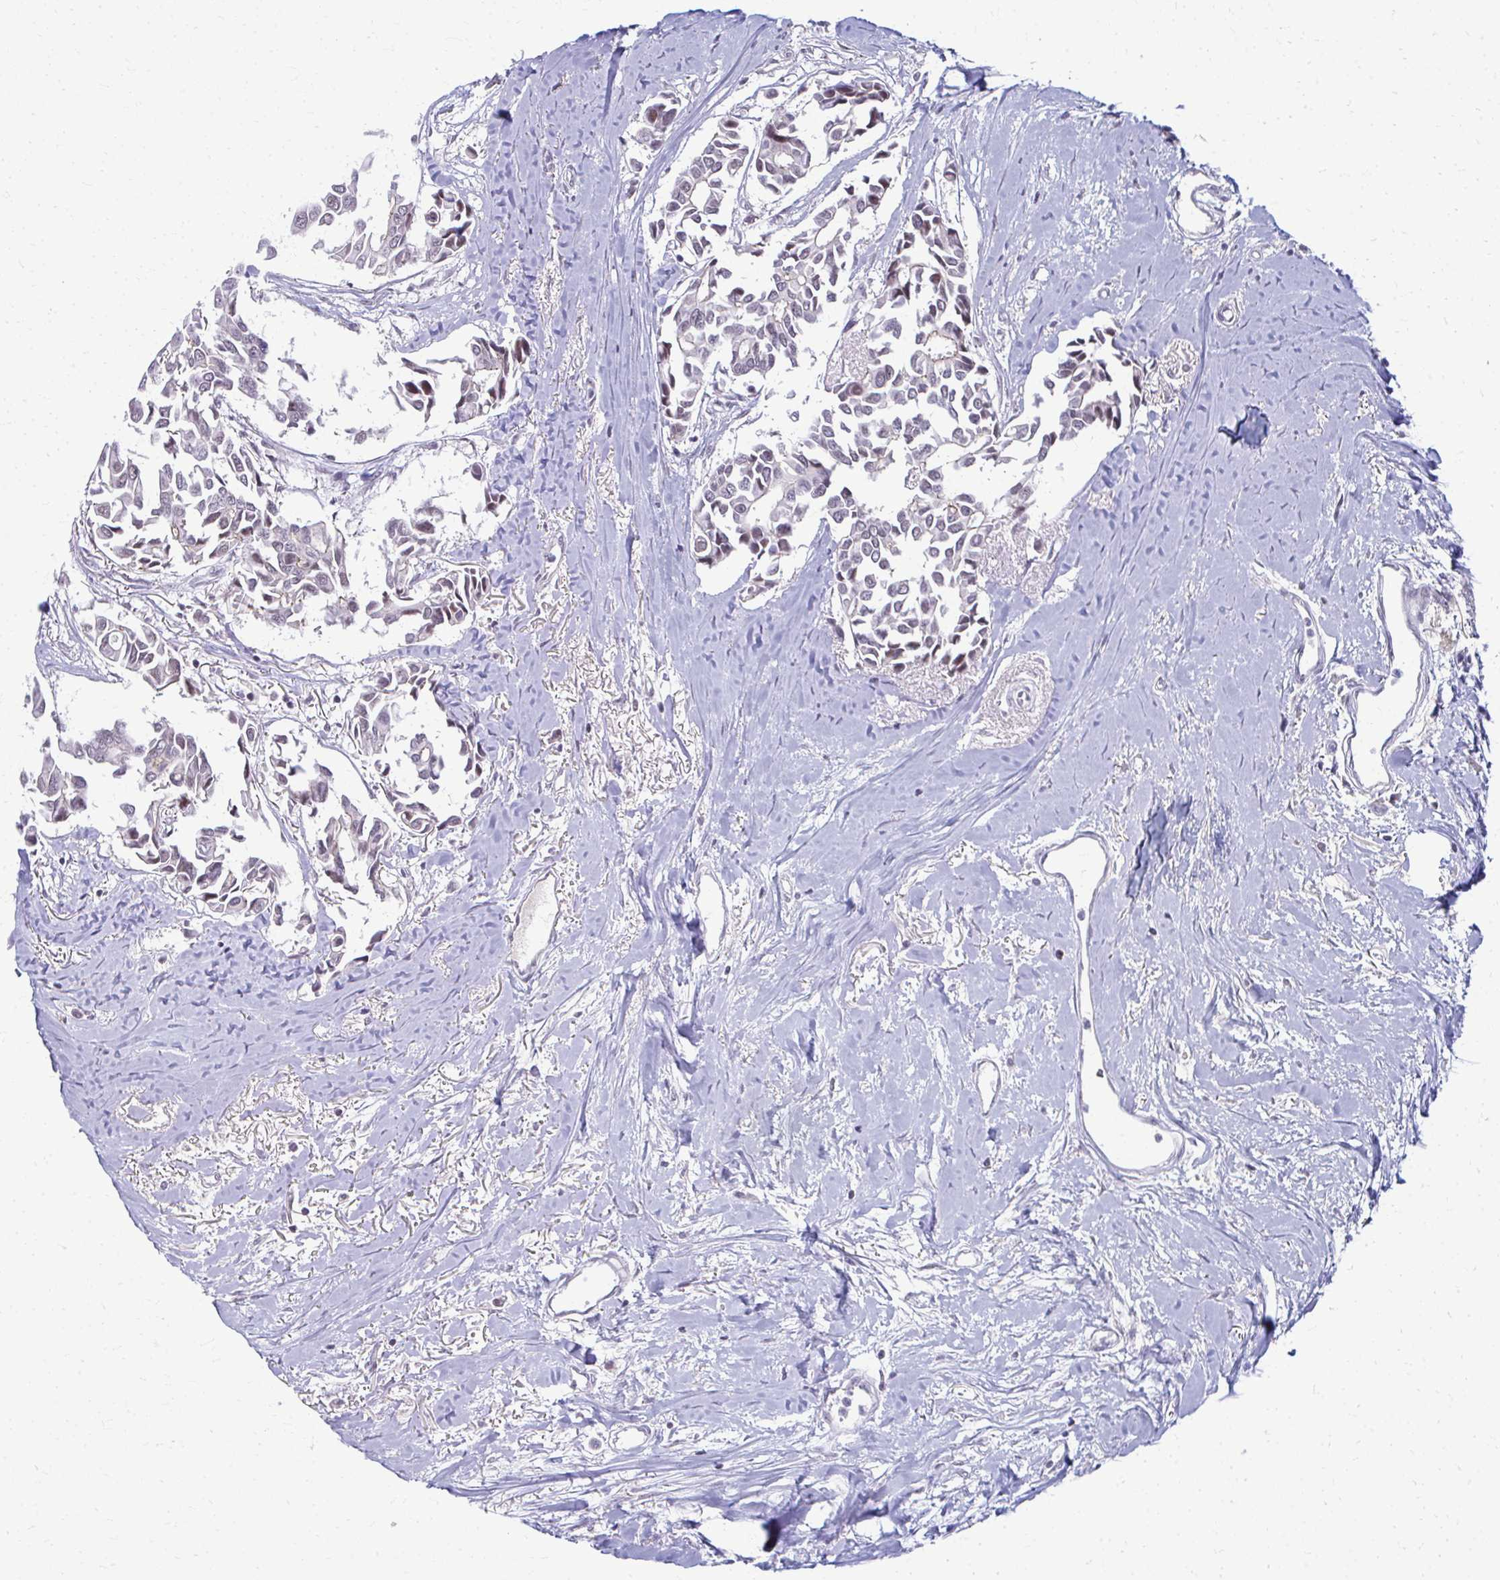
{"staining": {"intensity": "weak", "quantity": "<25%", "location": "nuclear"}, "tissue": "breast cancer", "cell_type": "Tumor cells", "image_type": "cancer", "snomed": [{"axis": "morphology", "description": "Duct carcinoma"}, {"axis": "topography", "description": "Breast"}], "caption": "A high-resolution image shows IHC staining of breast cancer (invasive ductal carcinoma), which shows no significant staining in tumor cells.", "gene": "MAF1", "patient": {"sex": "female", "age": 54}}